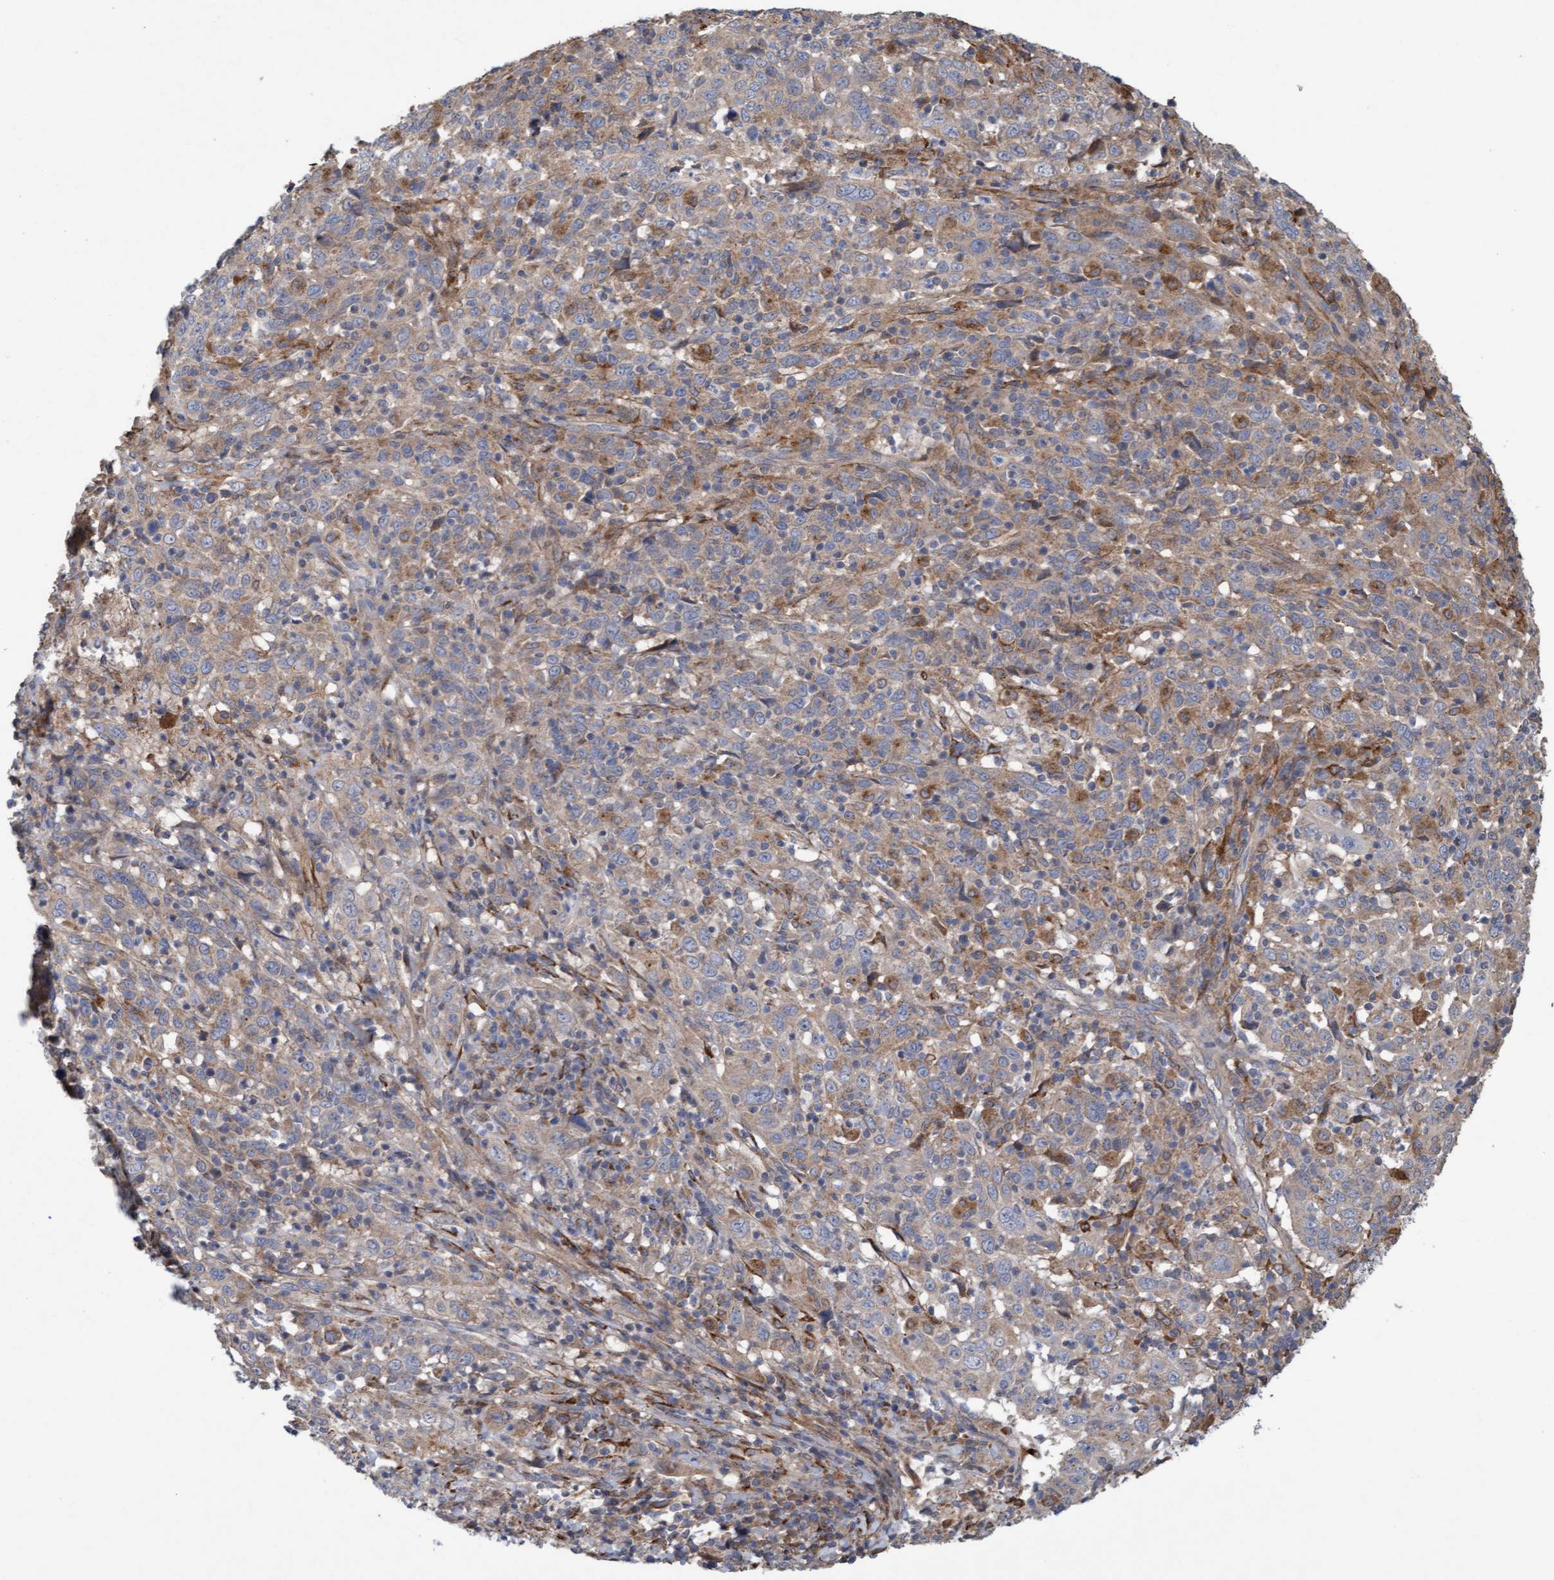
{"staining": {"intensity": "weak", "quantity": ">75%", "location": "cytoplasmic/membranous"}, "tissue": "cervical cancer", "cell_type": "Tumor cells", "image_type": "cancer", "snomed": [{"axis": "morphology", "description": "Squamous cell carcinoma, NOS"}, {"axis": "topography", "description": "Cervix"}], "caption": "DAB (3,3'-diaminobenzidine) immunohistochemical staining of human cervical cancer (squamous cell carcinoma) shows weak cytoplasmic/membranous protein positivity in approximately >75% of tumor cells.", "gene": "DDHD2", "patient": {"sex": "female", "age": 46}}